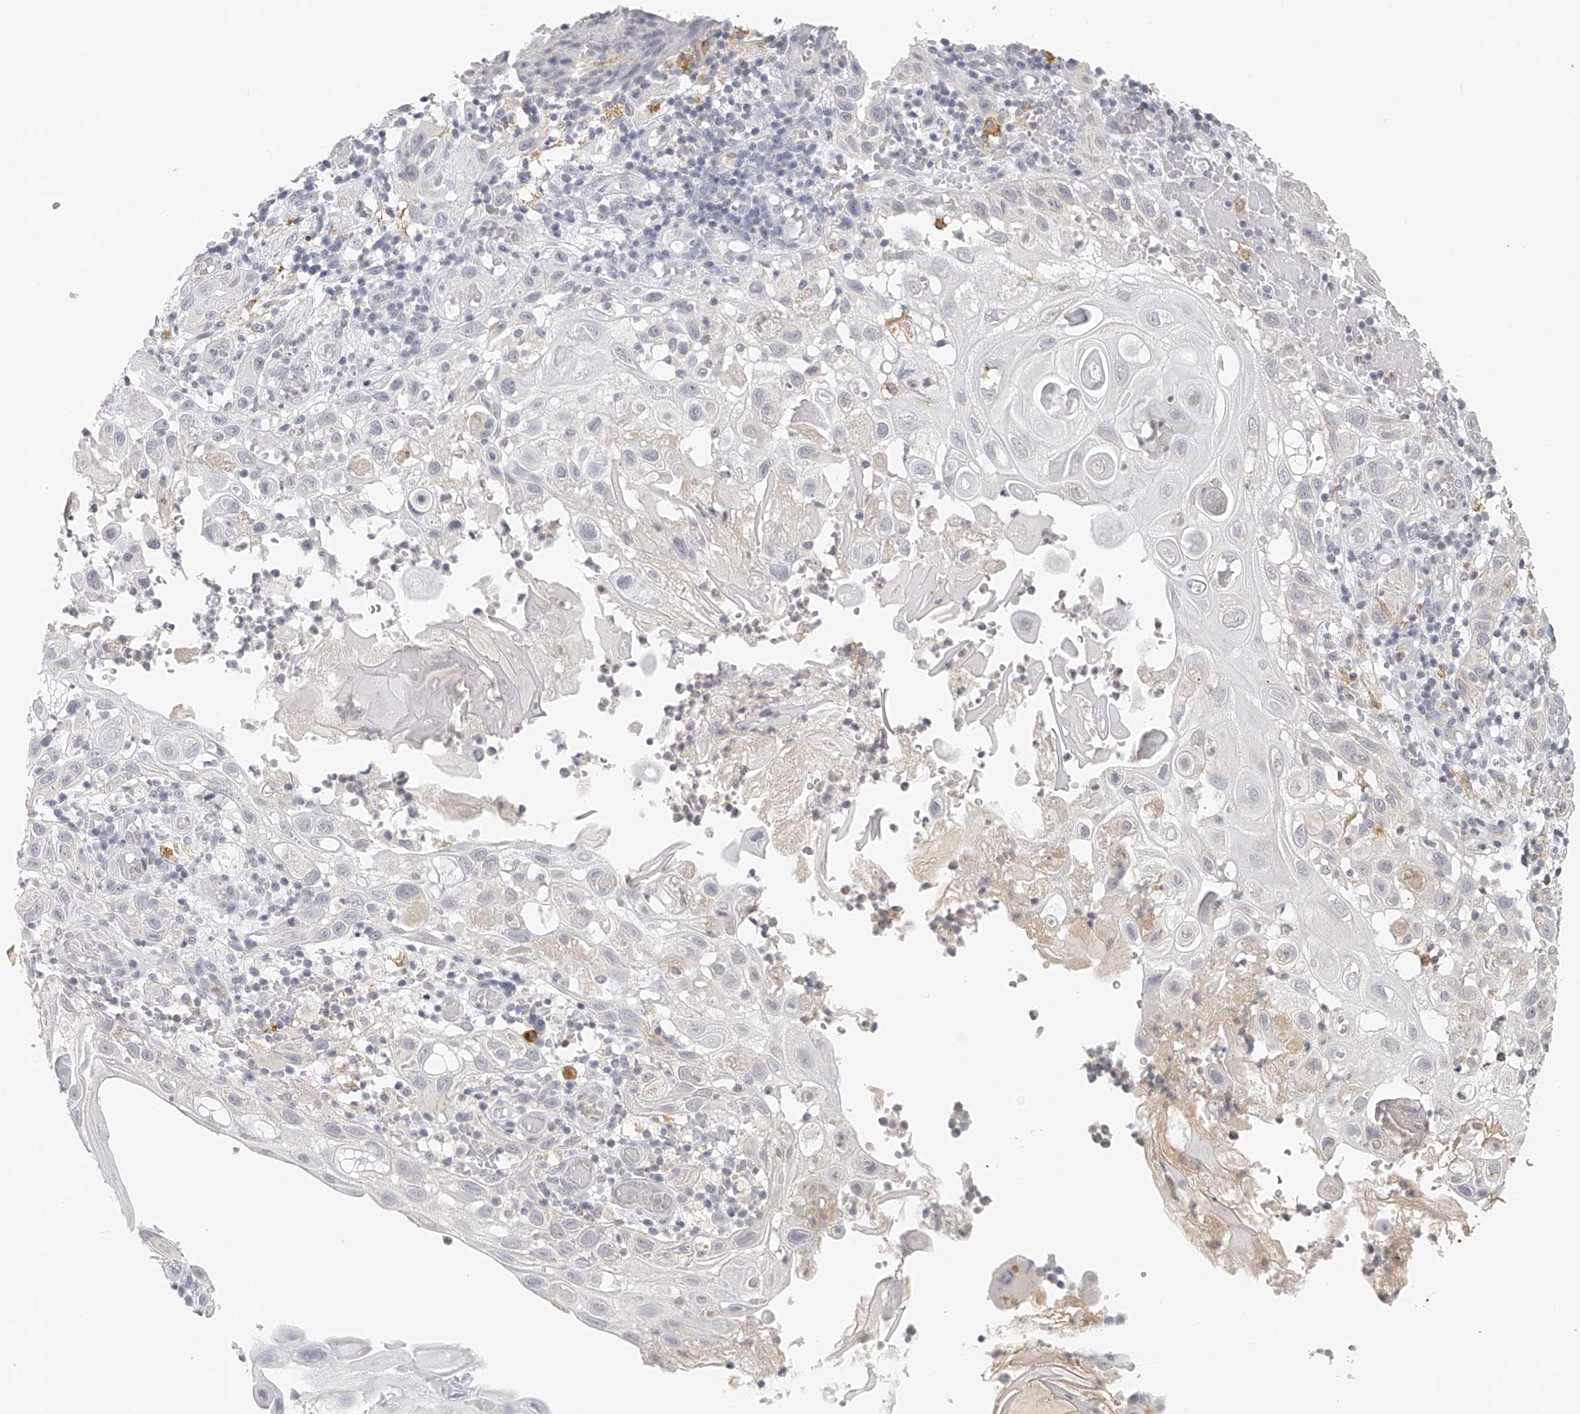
{"staining": {"intensity": "negative", "quantity": "none", "location": "none"}, "tissue": "skin cancer", "cell_type": "Tumor cells", "image_type": "cancer", "snomed": [{"axis": "morphology", "description": "Normal tissue, NOS"}, {"axis": "morphology", "description": "Squamous cell carcinoma, NOS"}, {"axis": "topography", "description": "Skin"}], "caption": "The photomicrograph shows no staining of tumor cells in skin cancer.", "gene": "BCL2L11", "patient": {"sex": "female", "age": 96}}